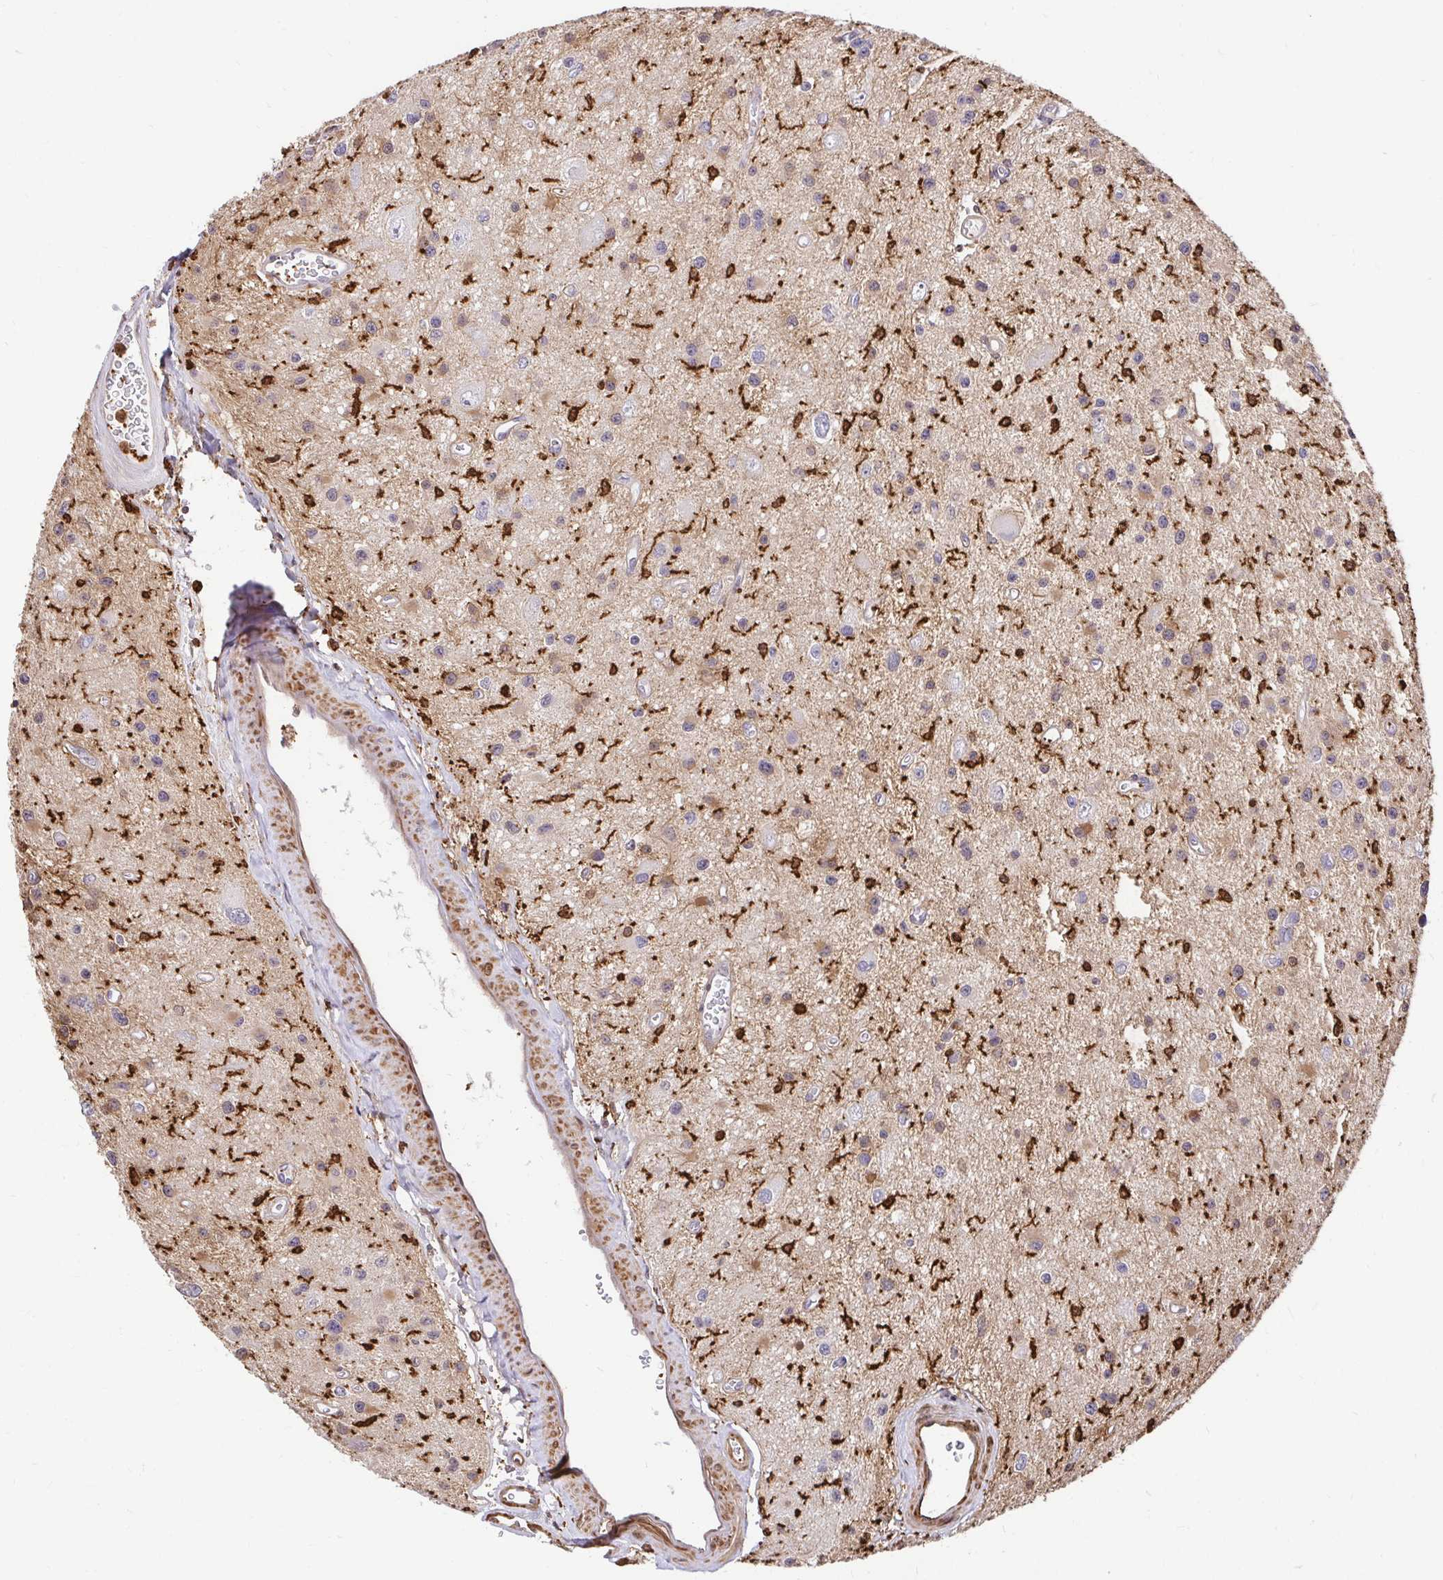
{"staining": {"intensity": "weak", "quantity": "<25%", "location": "cytoplasmic/membranous"}, "tissue": "glioma", "cell_type": "Tumor cells", "image_type": "cancer", "snomed": [{"axis": "morphology", "description": "Glioma, malignant, Low grade"}, {"axis": "topography", "description": "Brain"}], "caption": "High power microscopy image of an immunohistochemistry (IHC) photomicrograph of low-grade glioma (malignant), revealing no significant positivity in tumor cells. (Stains: DAB (3,3'-diaminobenzidine) IHC with hematoxylin counter stain, Microscopy: brightfield microscopy at high magnification).", "gene": "GSN", "patient": {"sex": "male", "age": 43}}